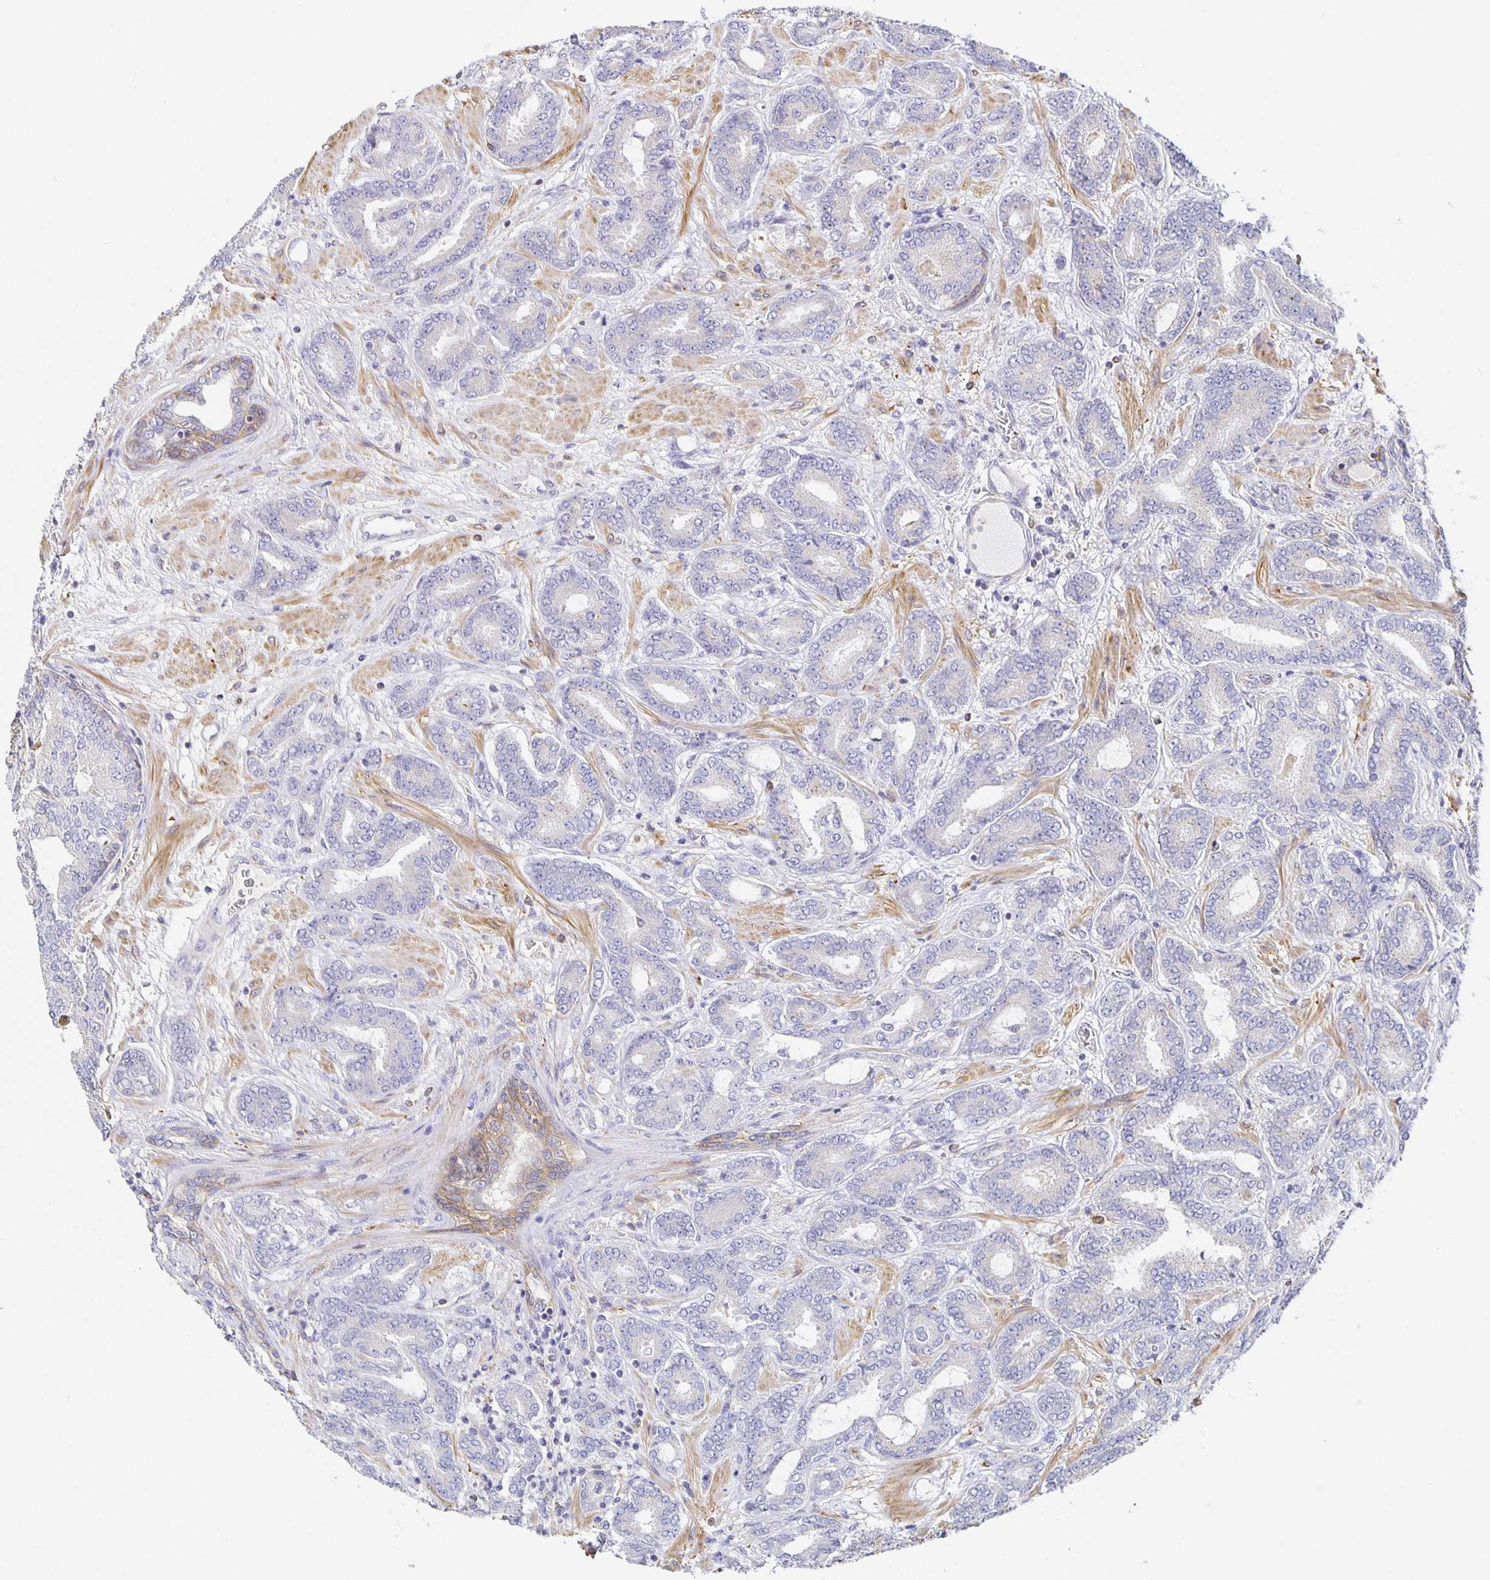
{"staining": {"intensity": "negative", "quantity": "none", "location": "none"}, "tissue": "prostate cancer", "cell_type": "Tumor cells", "image_type": "cancer", "snomed": [{"axis": "morphology", "description": "Adenocarcinoma, High grade"}, {"axis": "topography", "description": "Prostate"}], "caption": "An immunohistochemistry micrograph of prostate cancer is shown. There is no staining in tumor cells of prostate cancer. Brightfield microscopy of immunohistochemistry stained with DAB (3,3'-diaminobenzidine) (brown) and hematoxylin (blue), captured at high magnification.", "gene": "FLRT3", "patient": {"sex": "male", "age": 62}}